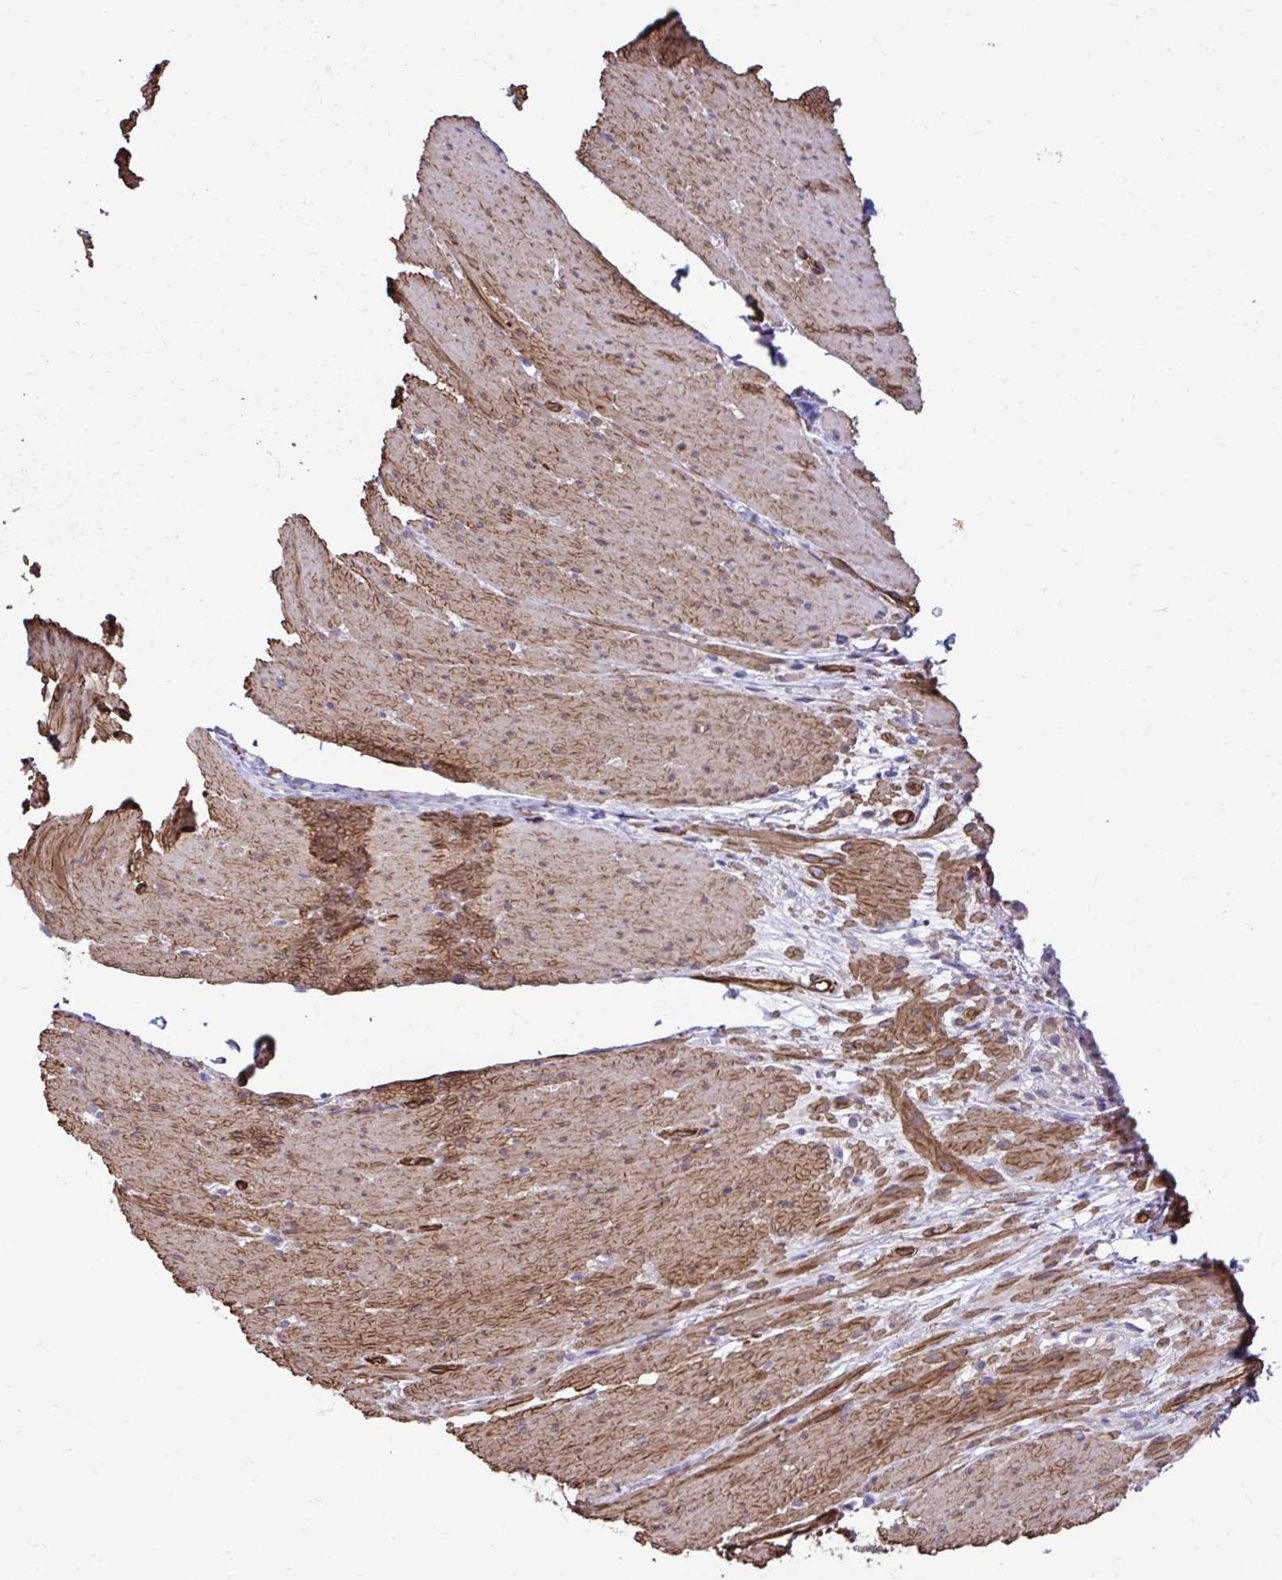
{"staining": {"intensity": "moderate", "quantity": ">75%", "location": "cytoplasmic/membranous"}, "tissue": "smooth muscle", "cell_type": "Smooth muscle cells", "image_type": "normal", "snomed": [{"axis": "morphology", "description": "Normal tissue, NOS"}, {"axis": "topography", "description": "Smooth muscle"}, {"axis": "topography", "description": "Rectum"}], "caption": "Immunohistochemistry micrograph of normal smooth muscle: smooth muscle stained using immunohistochemistry demonstrates medium levels of moderate protein expression localized specifically in the cytoplasmic/membranous of smooth muscle cells, appearing as a cytoplasmic/membranous brown color.", "gene": "TRIM52", "patient": {"sex": "male", "age": 53}}